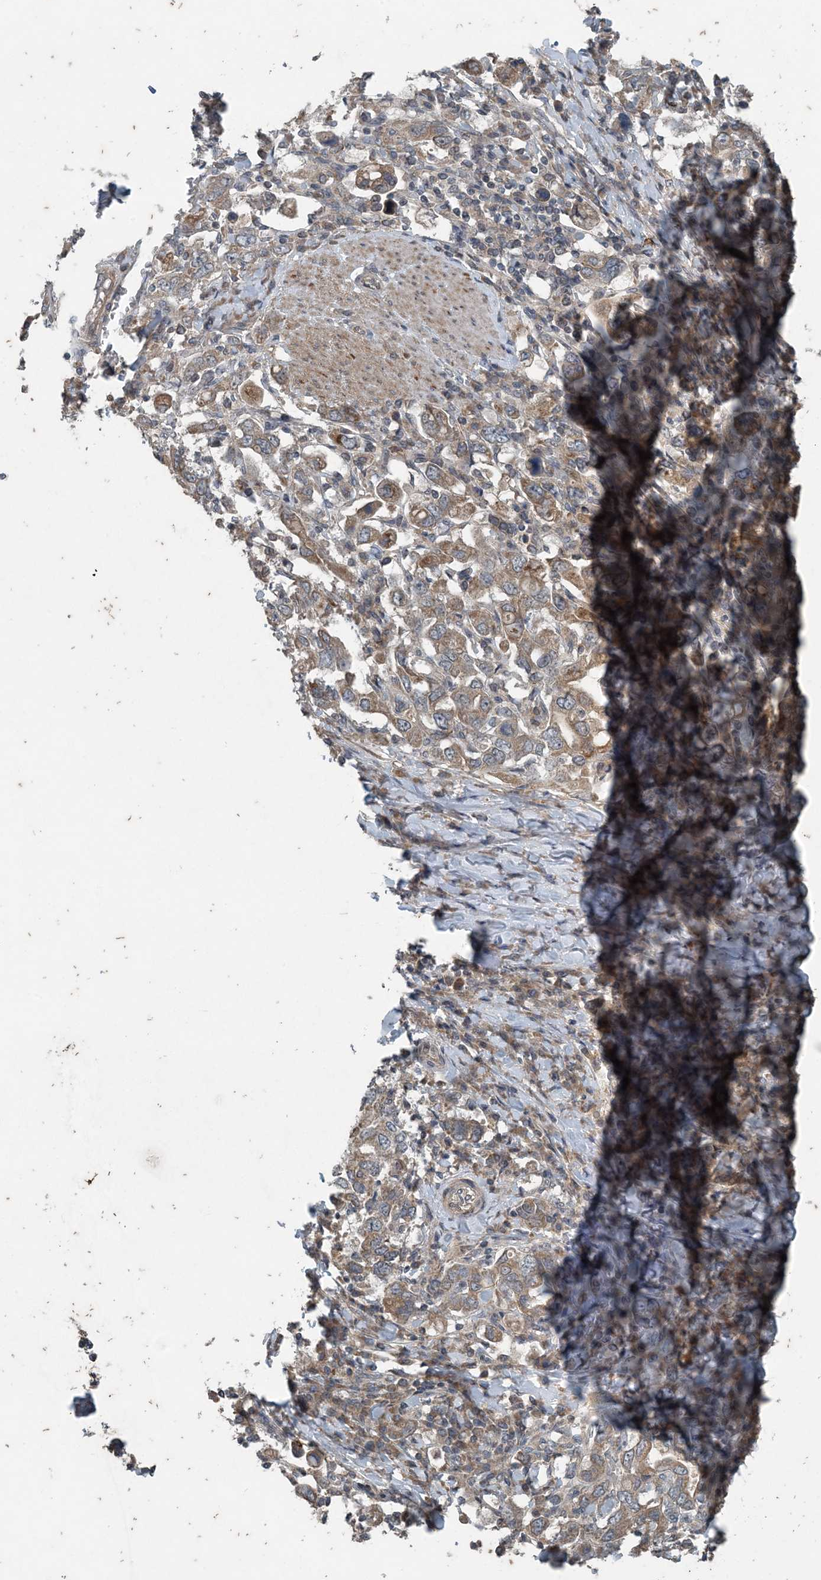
{"staining": {"intensity": "weak", "quantity": ">75%", "location": "cytoplasmic/membranous"}, "tissue": "stomach cancer", "cell_type": "Tumor cells", "image_type": "cancer", "snomed": [{"axis": "morphology", "description": "Adenocarcinoma, NOS"}, {"axis": "topography", "description": "Stomach, upper"}], "caption": "A brown stain highlights weak cytoplasmic/membranous expression of a protein in stomach adenocarcinoma tumor cells.", "gene": "MYO9B", "patient": {"sex": "male", "age": 62}}